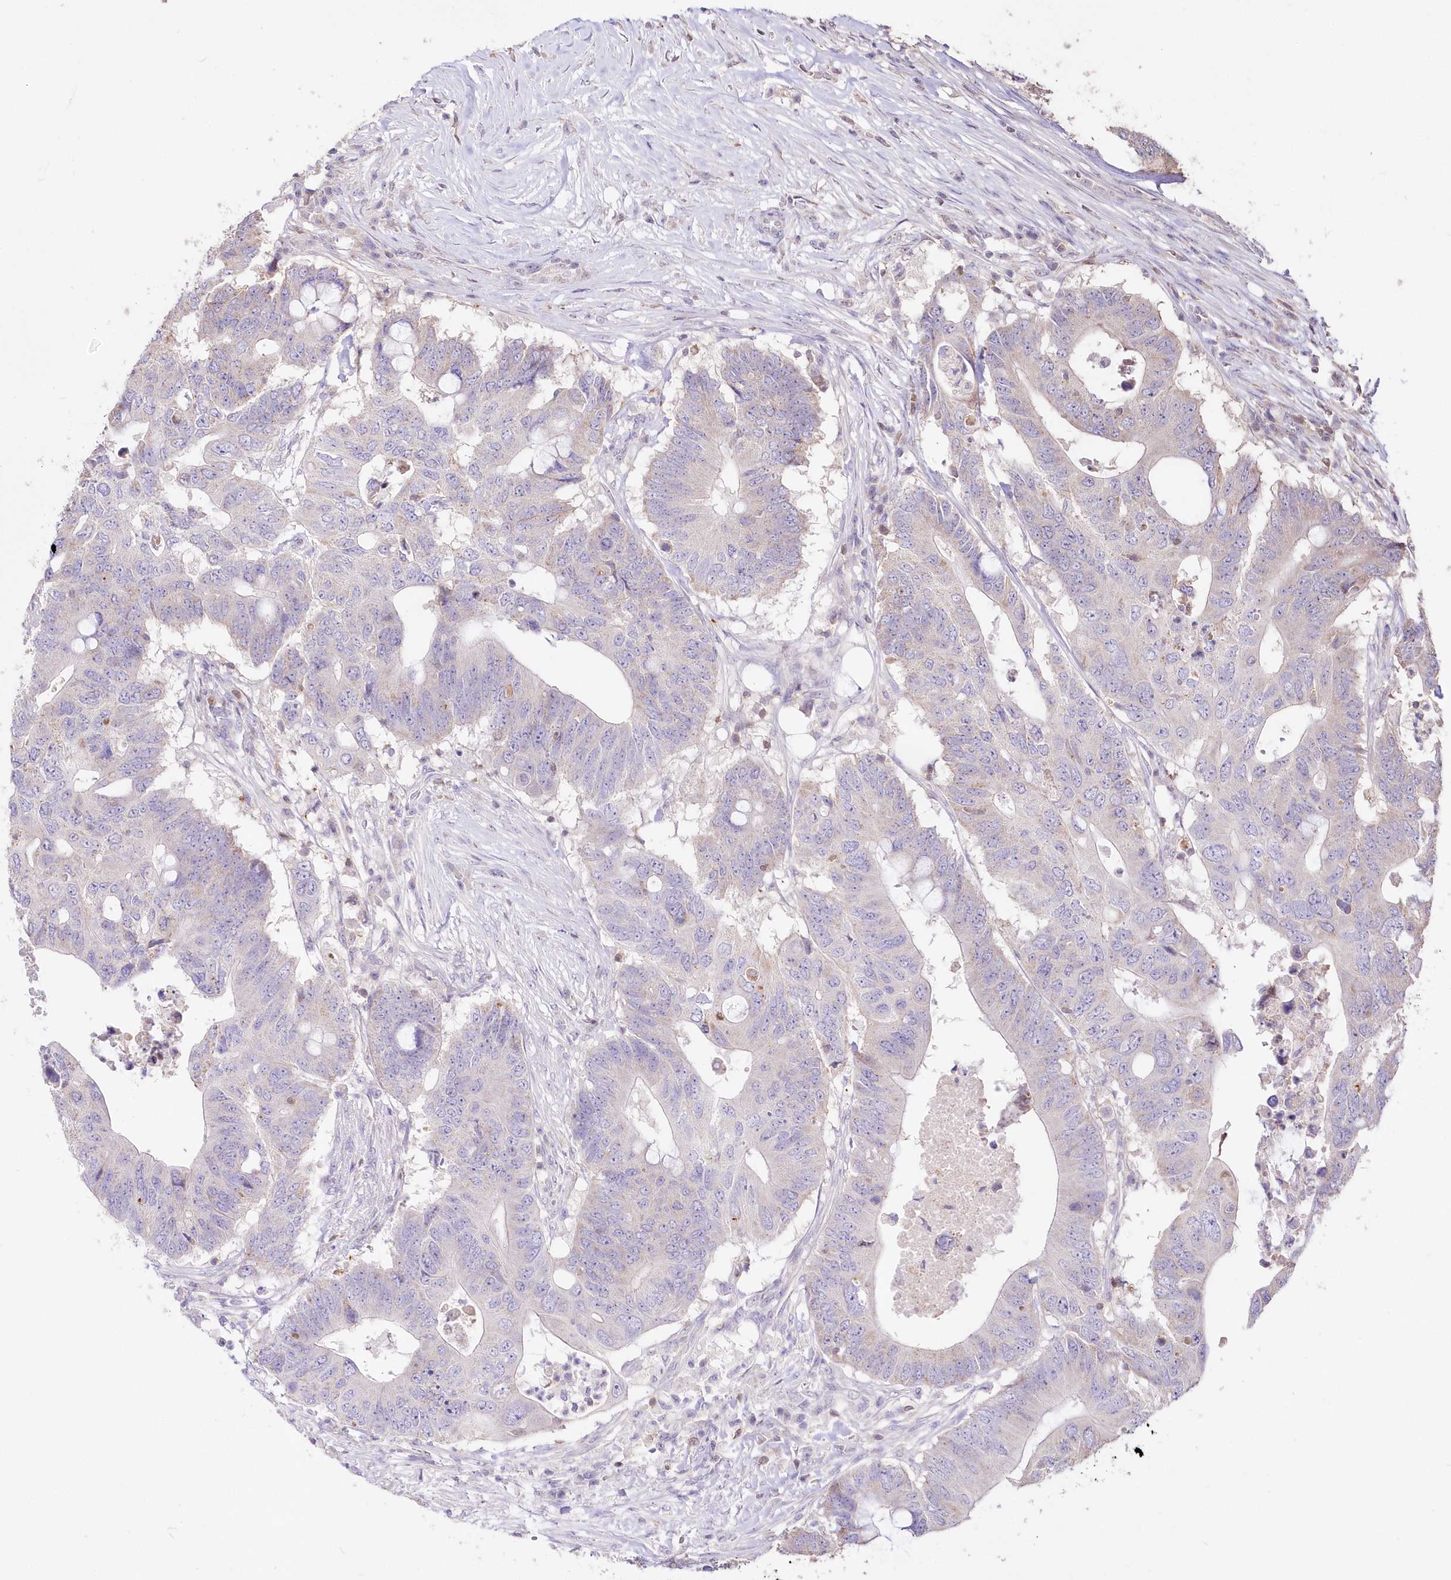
{"staining": {"intensity": "negative", "quantity": "none", "location": "none"}, "tissue": "colorectal cancer", "cell_type": "Tumor cells", "image_type": "cancer", "snomed": [{"axis": "morphology", "description": "Adenocarcinoma, NOS"}, {"axis": "topography", "description": "Colon"}], "caption": "Protein analysis of colorectal adenocarcinoma demonstrates no significant expression in tumor cells.", "gene": "STK17B", "patient": {"sex": "male", "age": 71}}